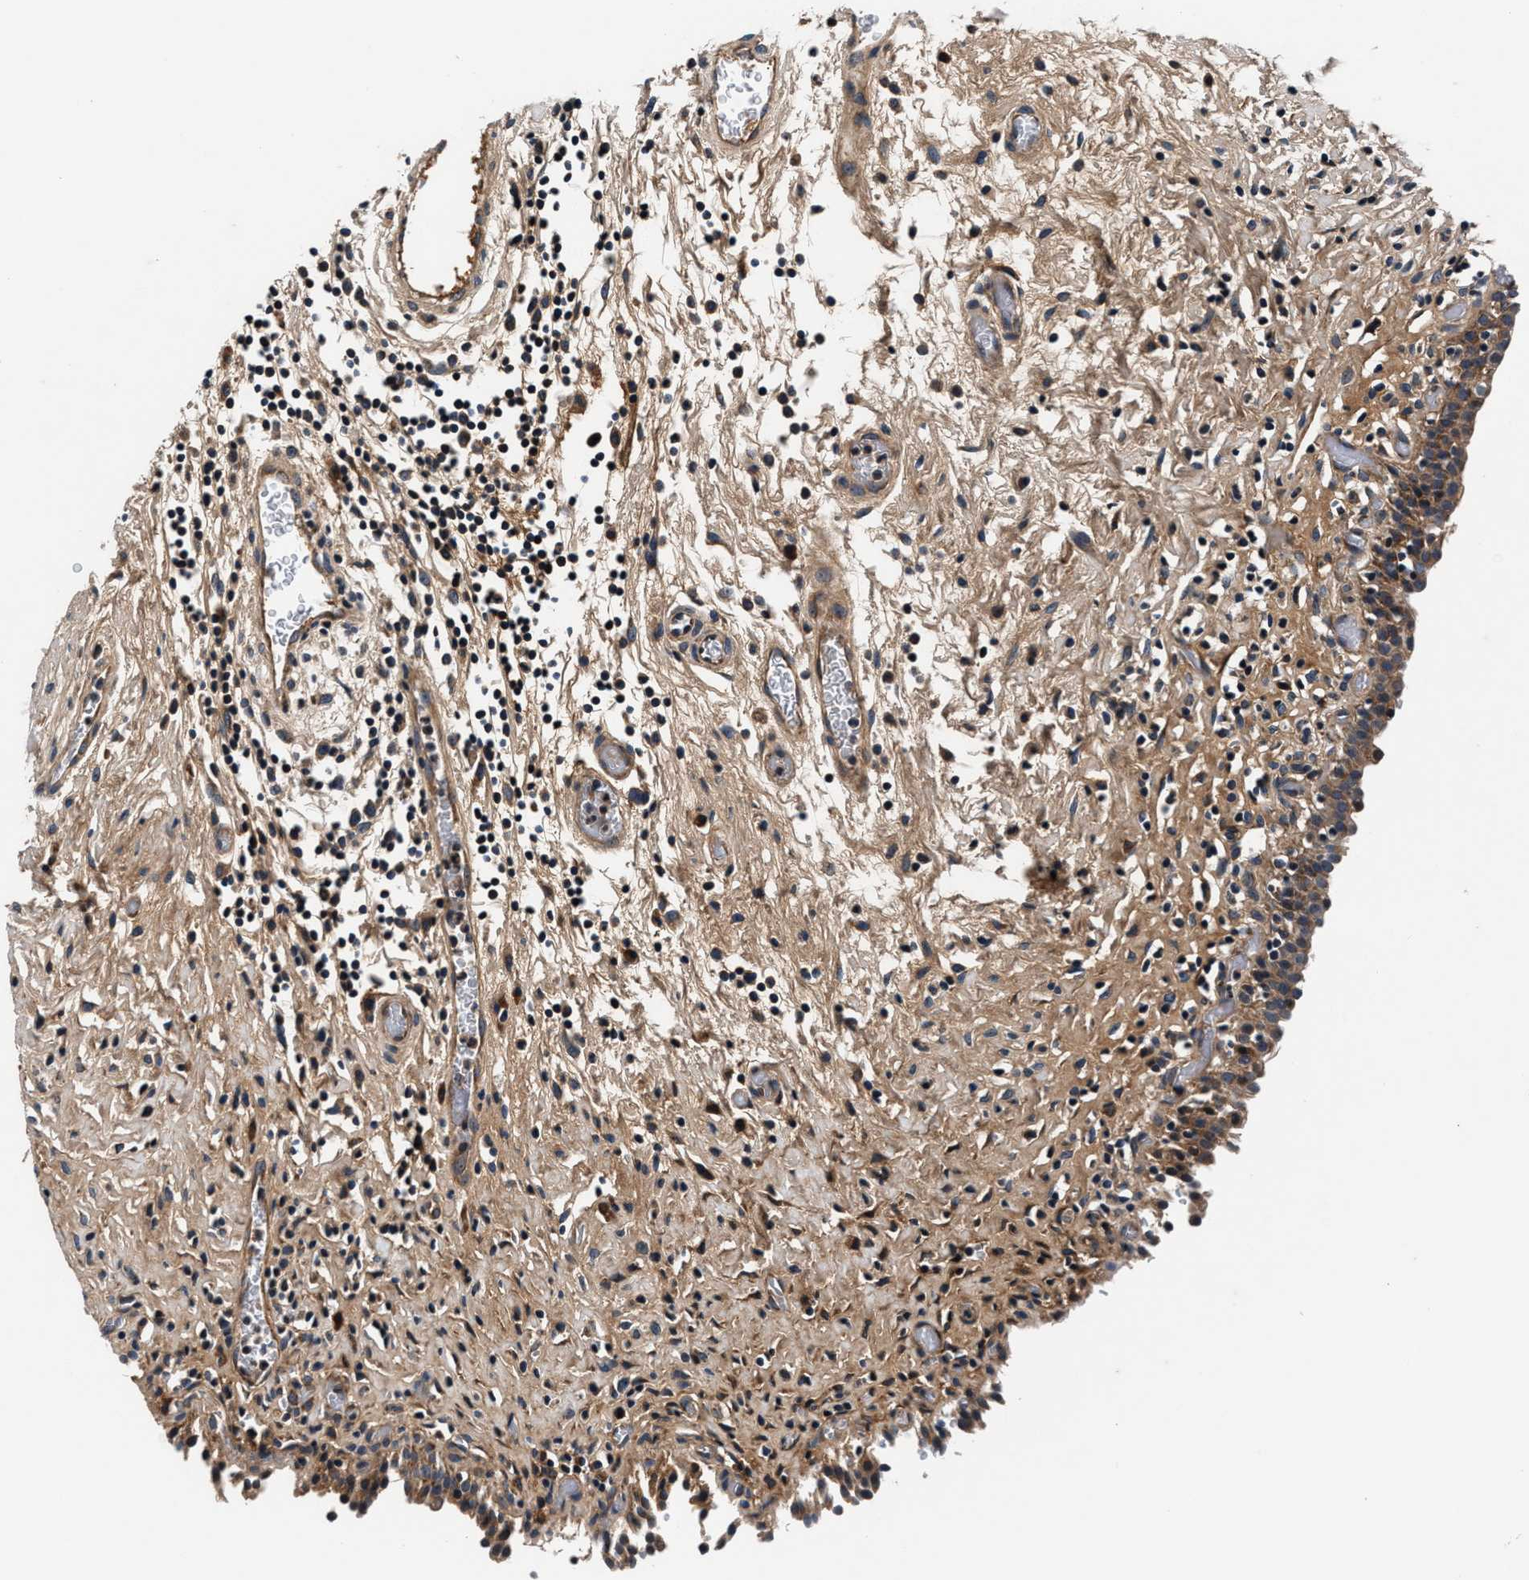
{"staining": {"intensity": "moderate", "quantity": ">75%", "location": "cytoplasmic/membranous"}, "tissue": "urinary bladder", "cell_type": "Urothelial cells", "image_type": "normal", "snomed": [{"axis": "morphology", "description": "Normal tissue, NOS"}, {"axis": "topography", "description": "Urinary bladder"}], "caption": "Immunohistochemical staining of benign urinary bladder displays medium levels of moderate cytoplasmic/membranous positivity in approximately >75% of urothelial cells. The protein of interest is shown in brown color, while the nuclei are stained blue.", "gene": "IMMT", "patient": {"sex": "male", "age": 51}}